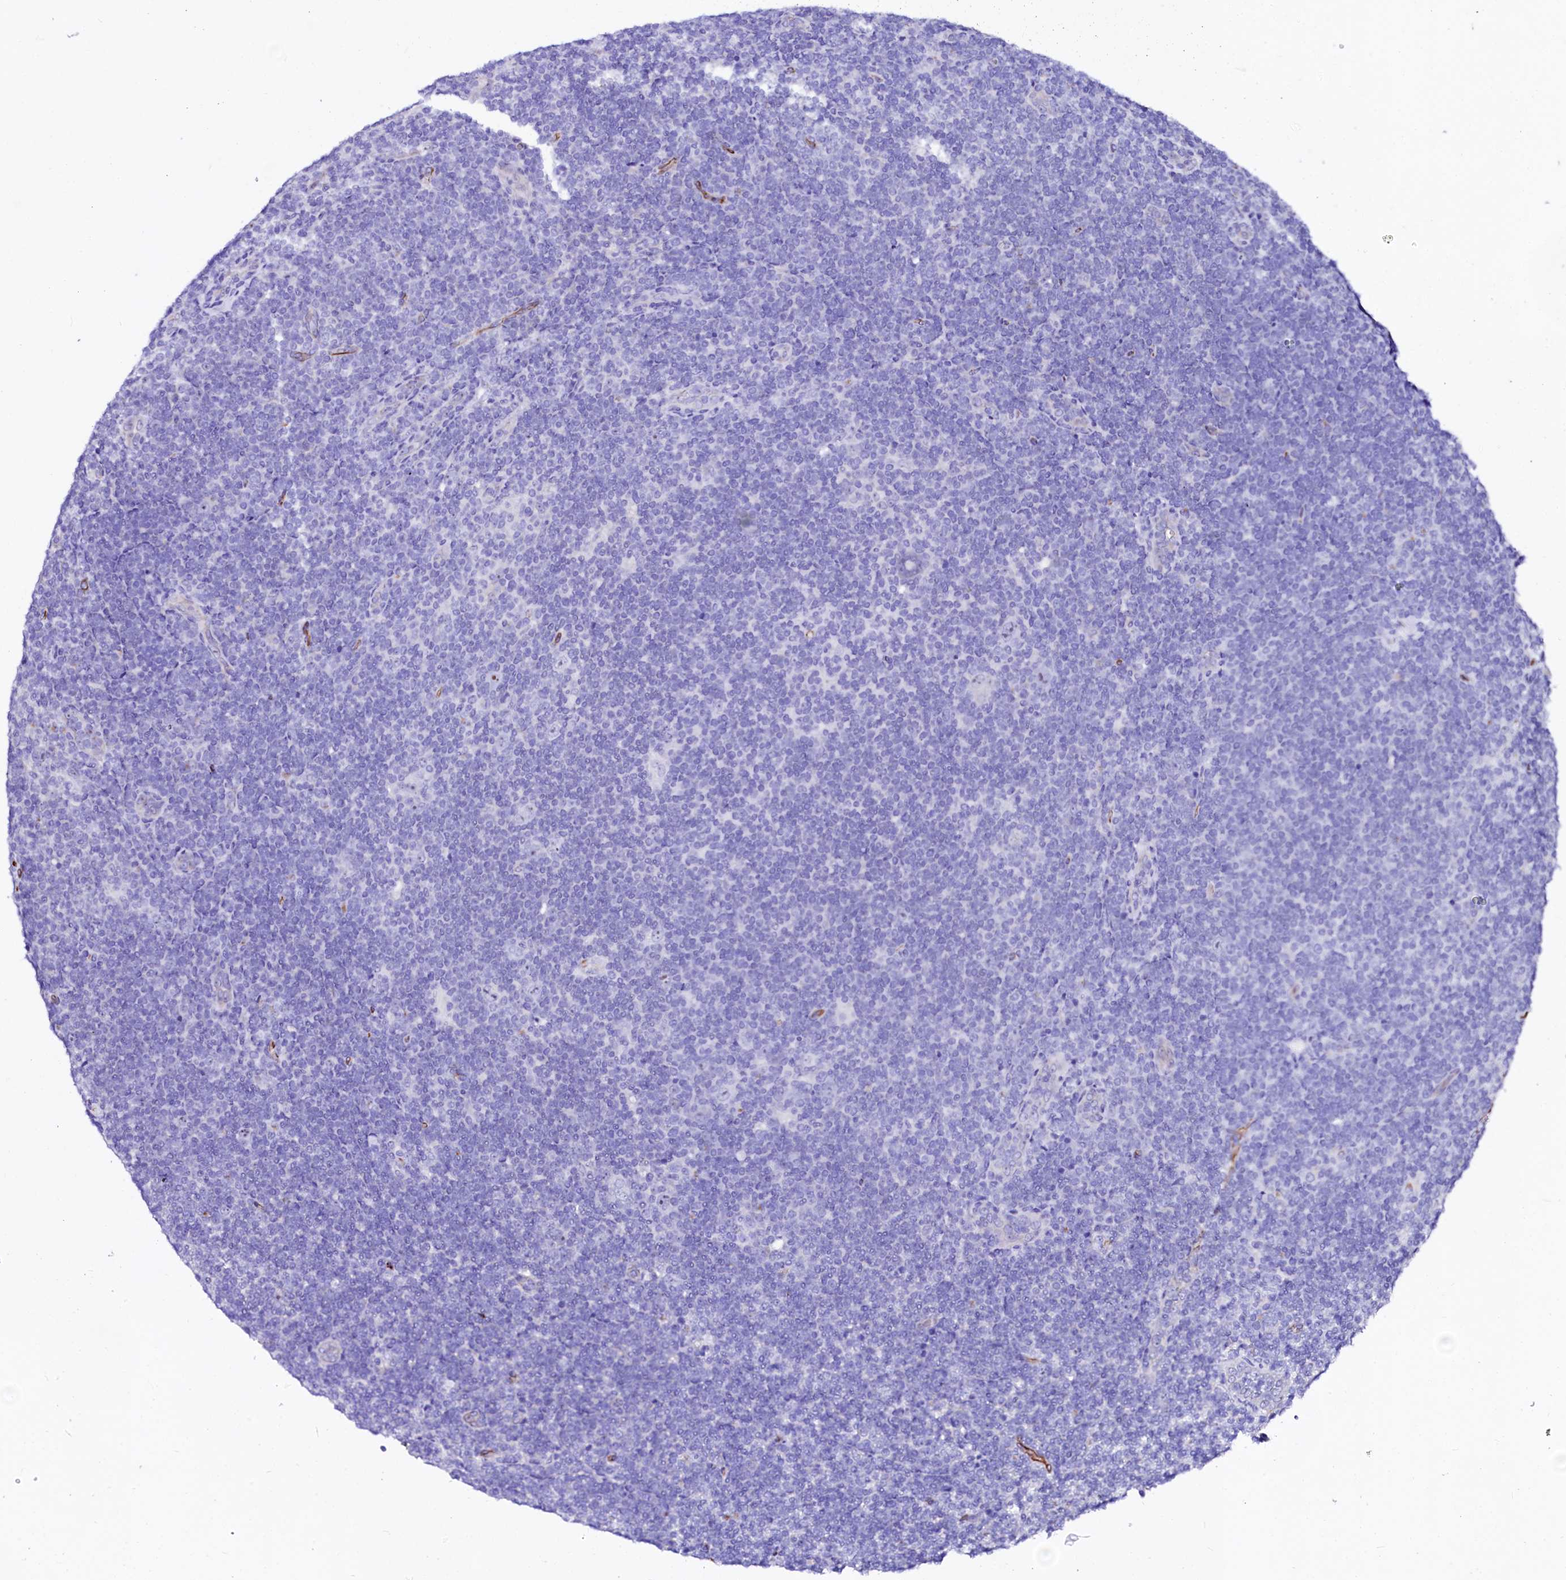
{"staining": {"intensity": "negative", "quantity": "none", "location": "none"}, "tissue": "lymphoma", "cell_type": "Tumor cells", "image_type": "cancer", "snomed": [{"axis": "morphology", "description": "Hodgkin's disease, NOS"}, {"axis": "topography", "description": "Lymph node"}], "caption": "Image shows no significant protein positivity in tumor cells of lymphoma. (DAB immunohistochemistry (IHC) visualized using brightfield microscopy, high magnification).", "gene": "SFR1", "patient": {"sex": "female", "age": 57}}